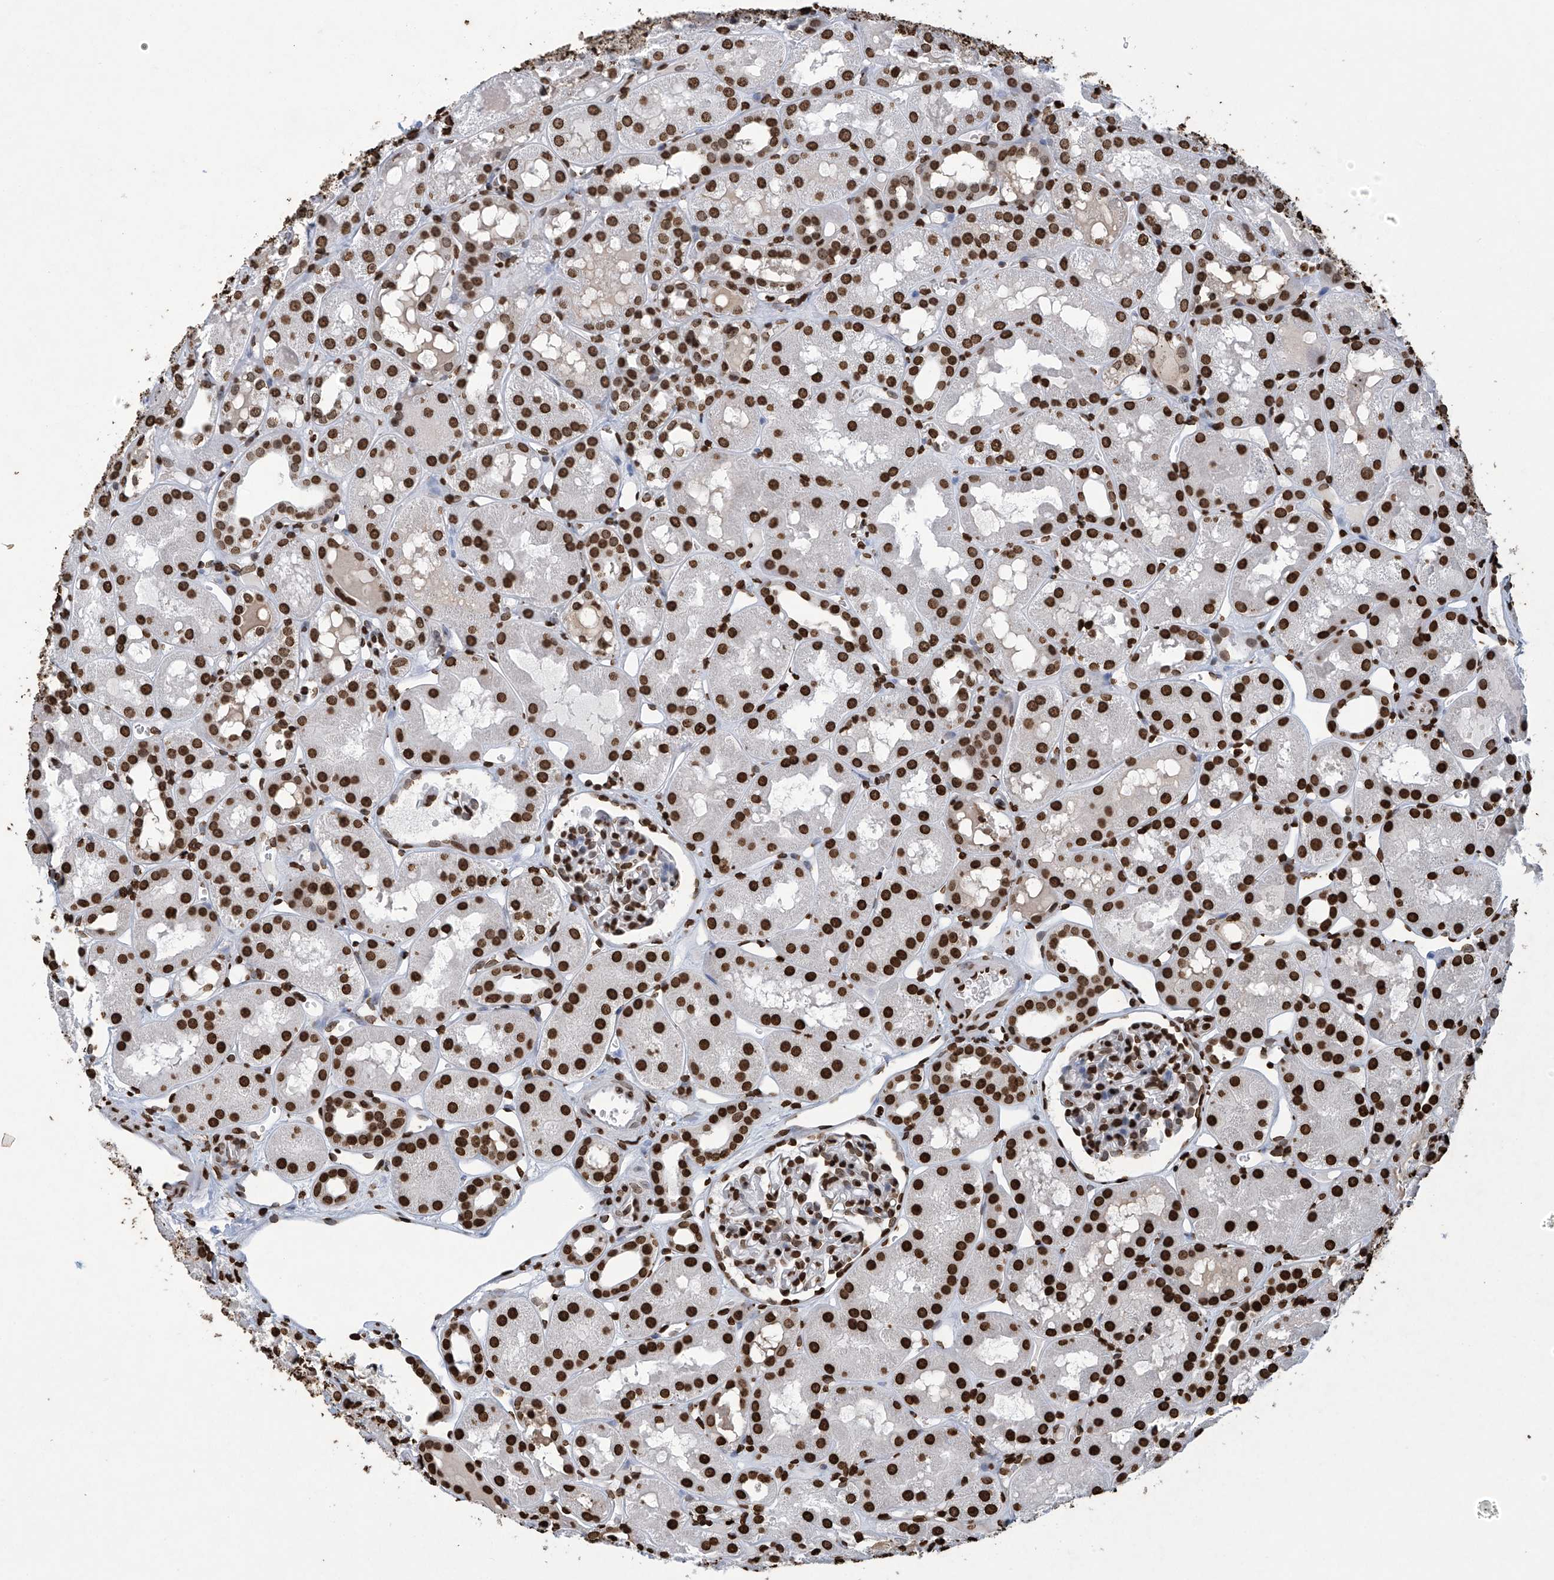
{"staining": {"intensity": "strong", "quantity": ">75%", "location": "nuclear"}, "tissue": "kidney", "cell_type": "Cells in glomeruli", "image_type": "normal", "snomed": [{"axis": "morphology", "description": "Normal tissue, NOS"}, {"axis": "topography", "description": "Kidney"}], "caption": "The photomicrograph reveals immunohistochemical staining of benign kidney. There is strong nuclear staining is identified in about >75% of cells in glomeruli. Ihc stains the protein of interest in brown and the nuclei are stained blue.", "gene": "H3", "patient": {"sex": "male", "age": 16}}